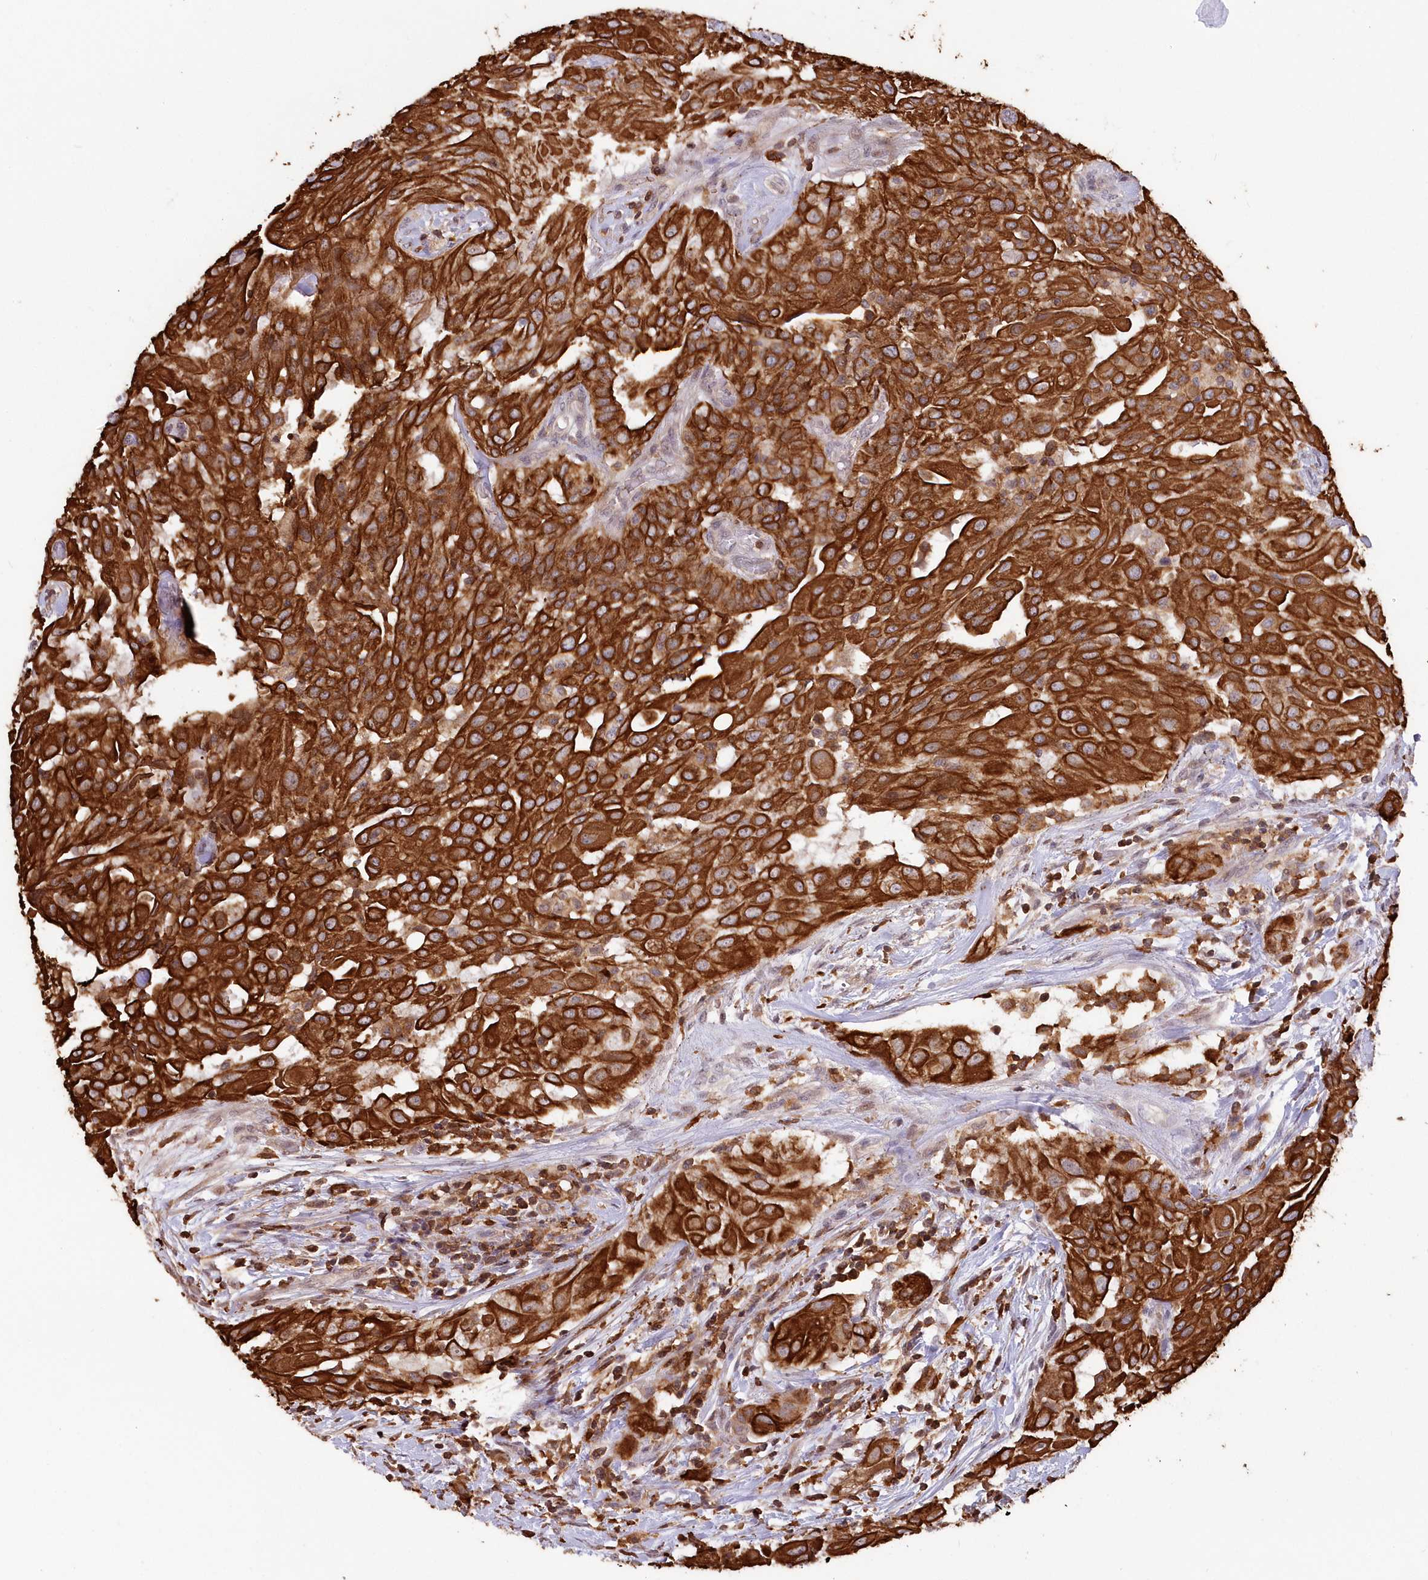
{"staining": {"intensity": "strong", "quantity": ">75%", "location": "cytoplasmic/membranous"}, "tissue": "thyroid cancer", "cell_type": "Tumor cells", "image_type": "cancer", "snomed": [{"axis": "morphology", "description": "Papillary adenocarcinoma, NOS"}, {"axis": "topography", "description": "Thyroid gland"}], "caption": "A high amount of strong cytoplasmic/membranous staining is appreciated in about >75% of tumor cells in papillary adenocarcinoma (thyroid) tissue.", "gene": "SNED1", "patient": {"sex": "female", "age": 59}}